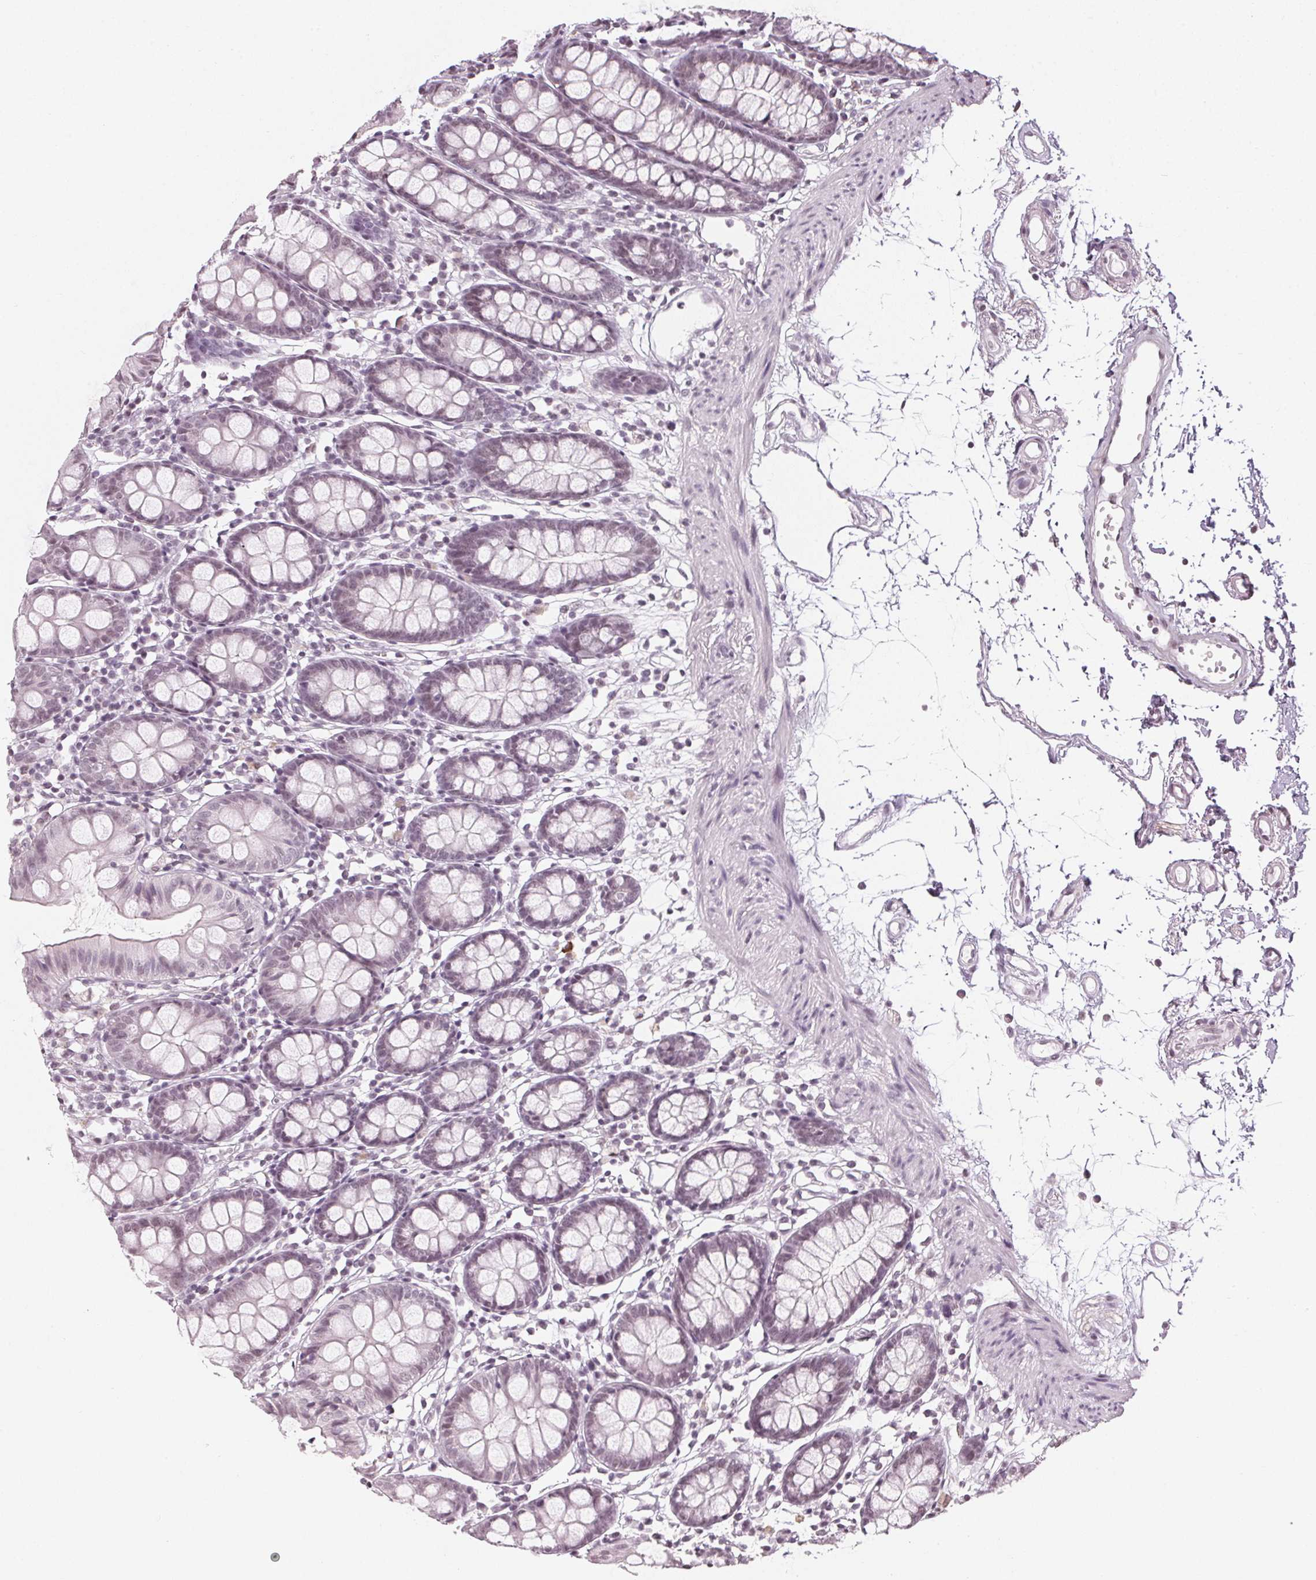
{"staining": {"intensity": "negative", "quantity": "none", "location": "none"}, "tissue": "colon", "cell_type": "Endothelial cells", "image_type": "normal", "snomed": [{"axis": "morphology", "description": "Normal tissue, NOS"}, {"axis": "topography", "description": "Colon"}], "caption": "This photomicrograph is of unremarkable colon stained with immunohistochemistry to label a protein in brown with the nuclei are counter-stained blue. There is no staining in endothelial cells.", "gene": "DNAJC6", "patient": {"sex": "female", "age": 84}}